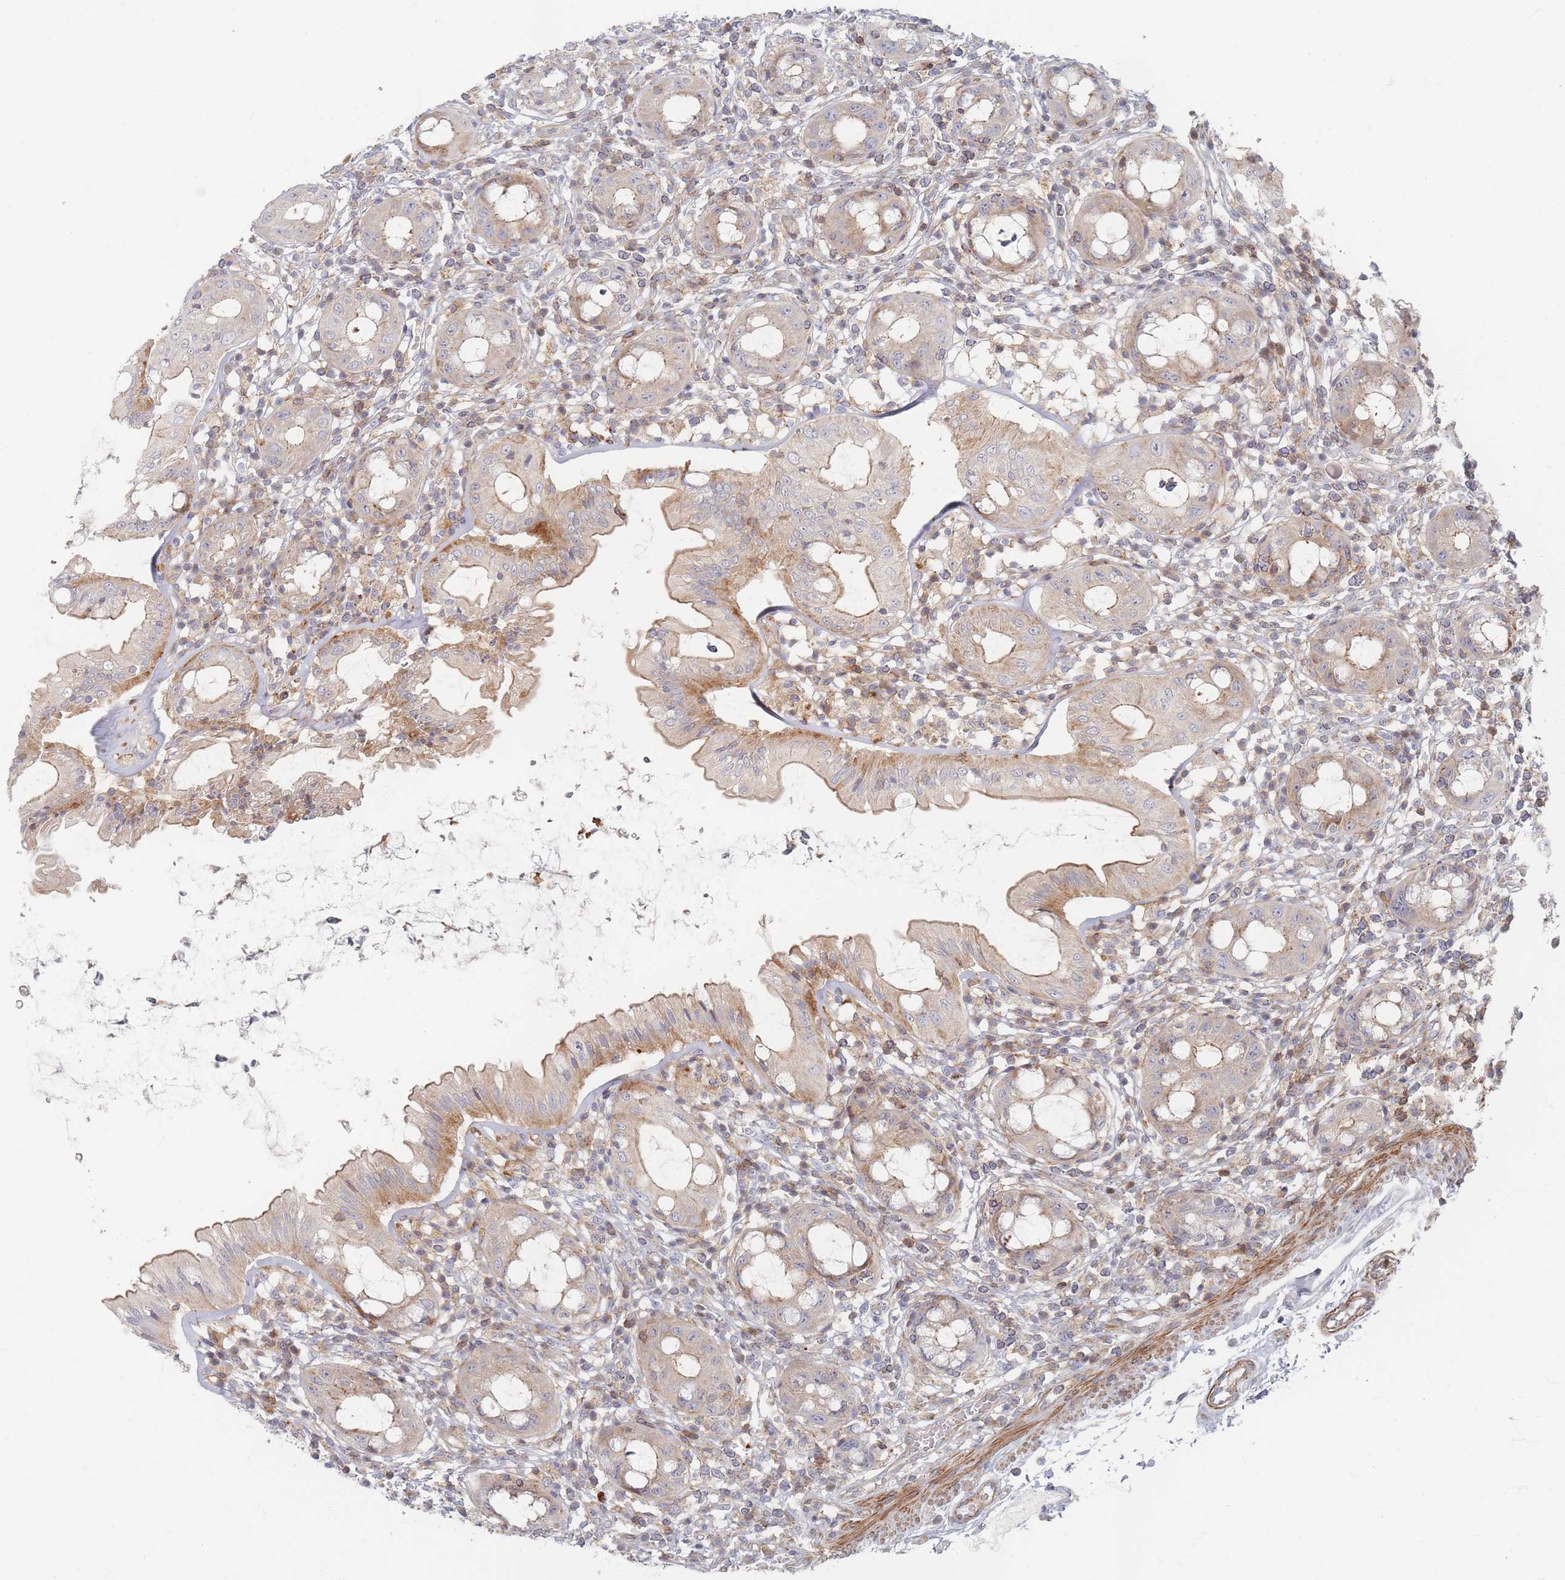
{"staining": {"intensity": "moderate", "quantity": "25%-75%", "location": "cytoplasmic/membranous"}, "tissue": "rectum", "cell_type": "Glandular cells", "image_type": "normal", "snomed": [{"axis": "morphology", "description": "Normal tissue, NOS"}, {"axis": "topography", "description": "Rectum"}], "caption": "High-power microscopy captured an immunohistochemistry image of unremarkable rectum, revealing moderate cytoplasmic/membranous expression in about 25%-75% of glandular cells.", "gene": "ZKSCAN7", "patient": {"sex": "female", "age": 57}}